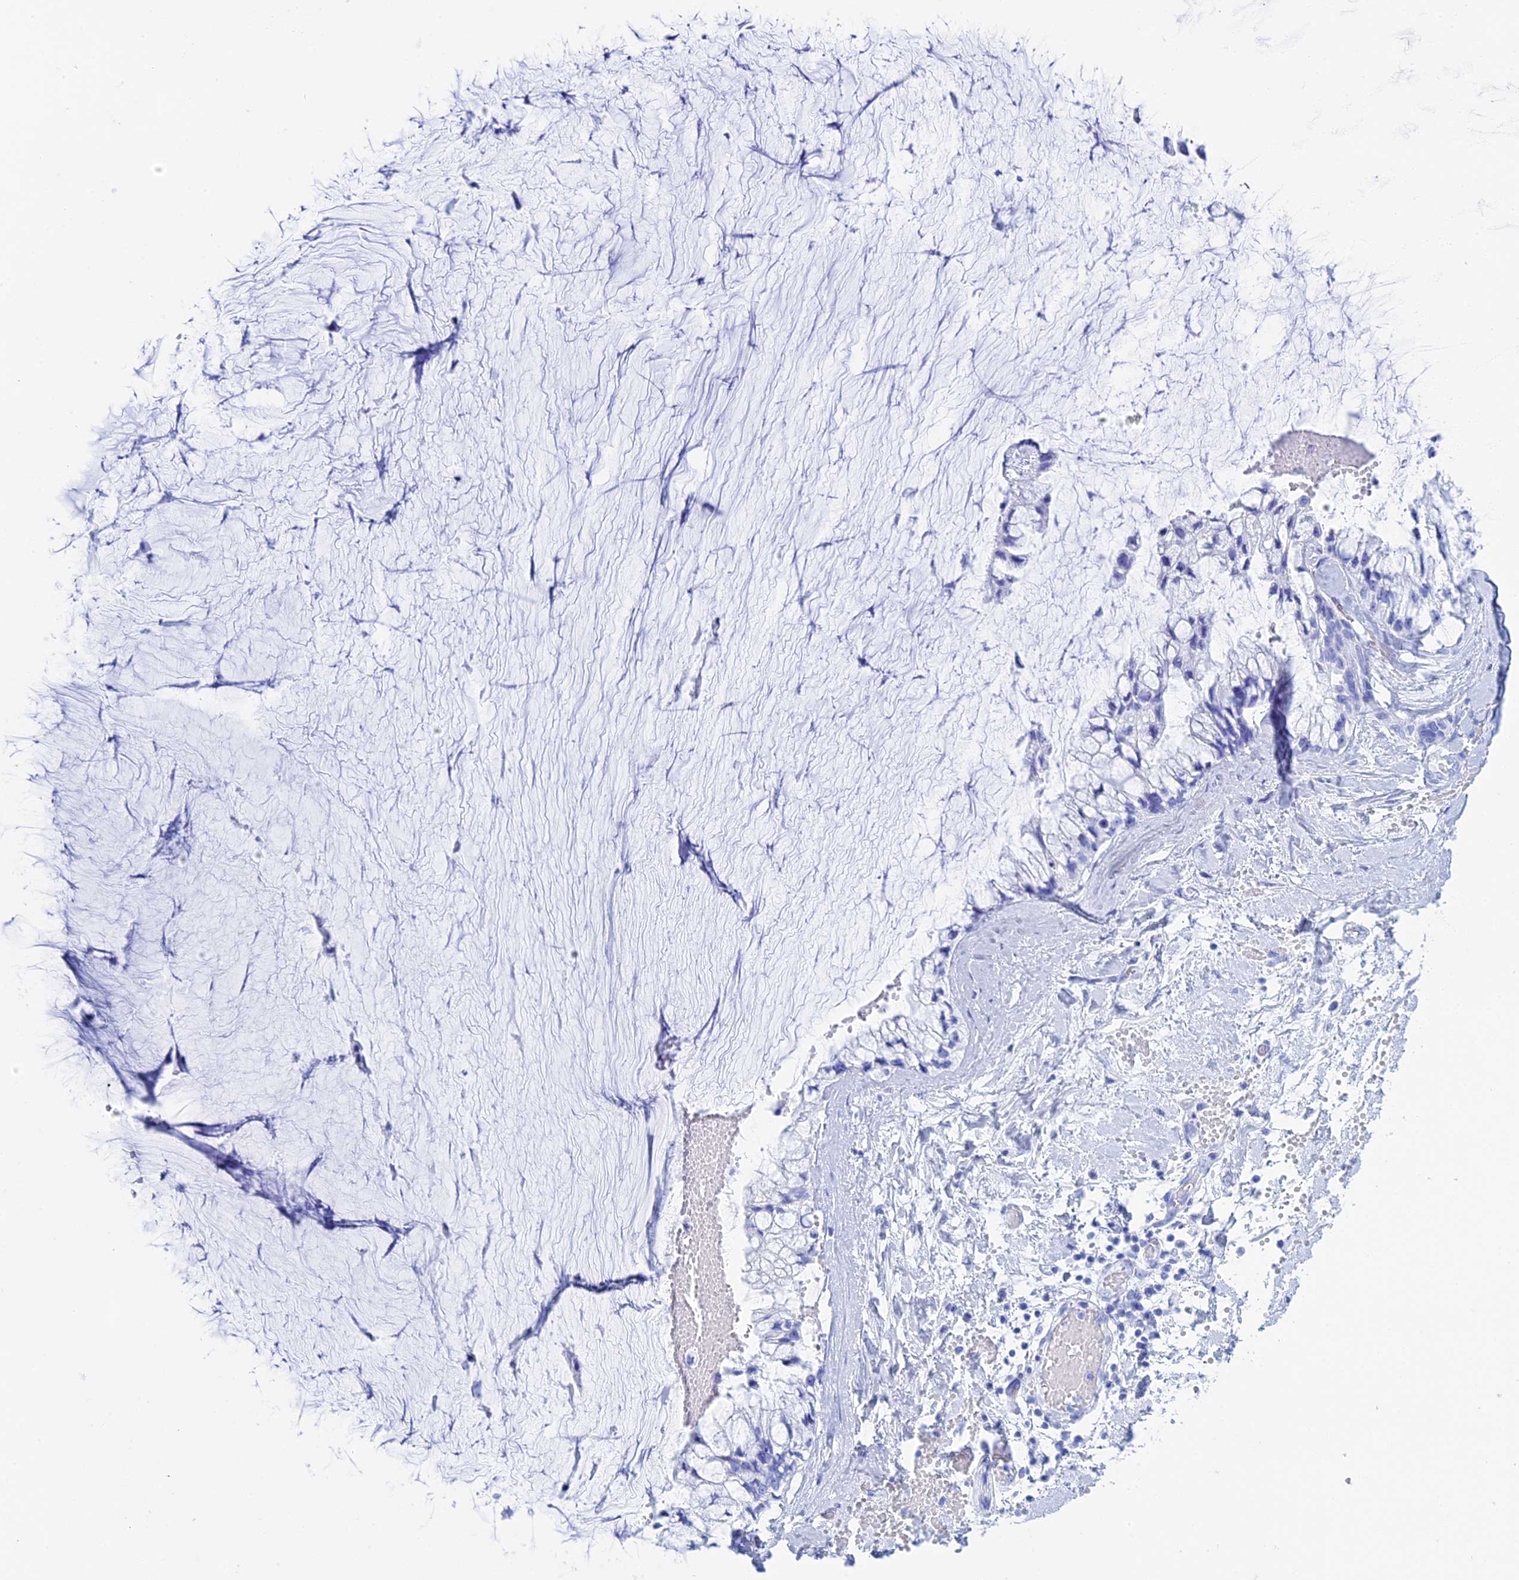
{"staining": {"intensity": "negative", "quantity": "none", "location": "none"}, "tissue": "ovarian cancer", "cell_type": "Tumor cells", "image_type": "cancer", "snomed": [{"axis": "morphology", "description": "Cystadenocarcinoma, mucinous, NOS"}, {"axis": "topography", "description": "Ovary"}], "caption": "Ovarian mucinous cystadenocarcinoma was stained to show a protein in brown. There is no significant expression in tumor cells.", "gene": "TEX101", "patient": {"sex": "female", "age": 39}}